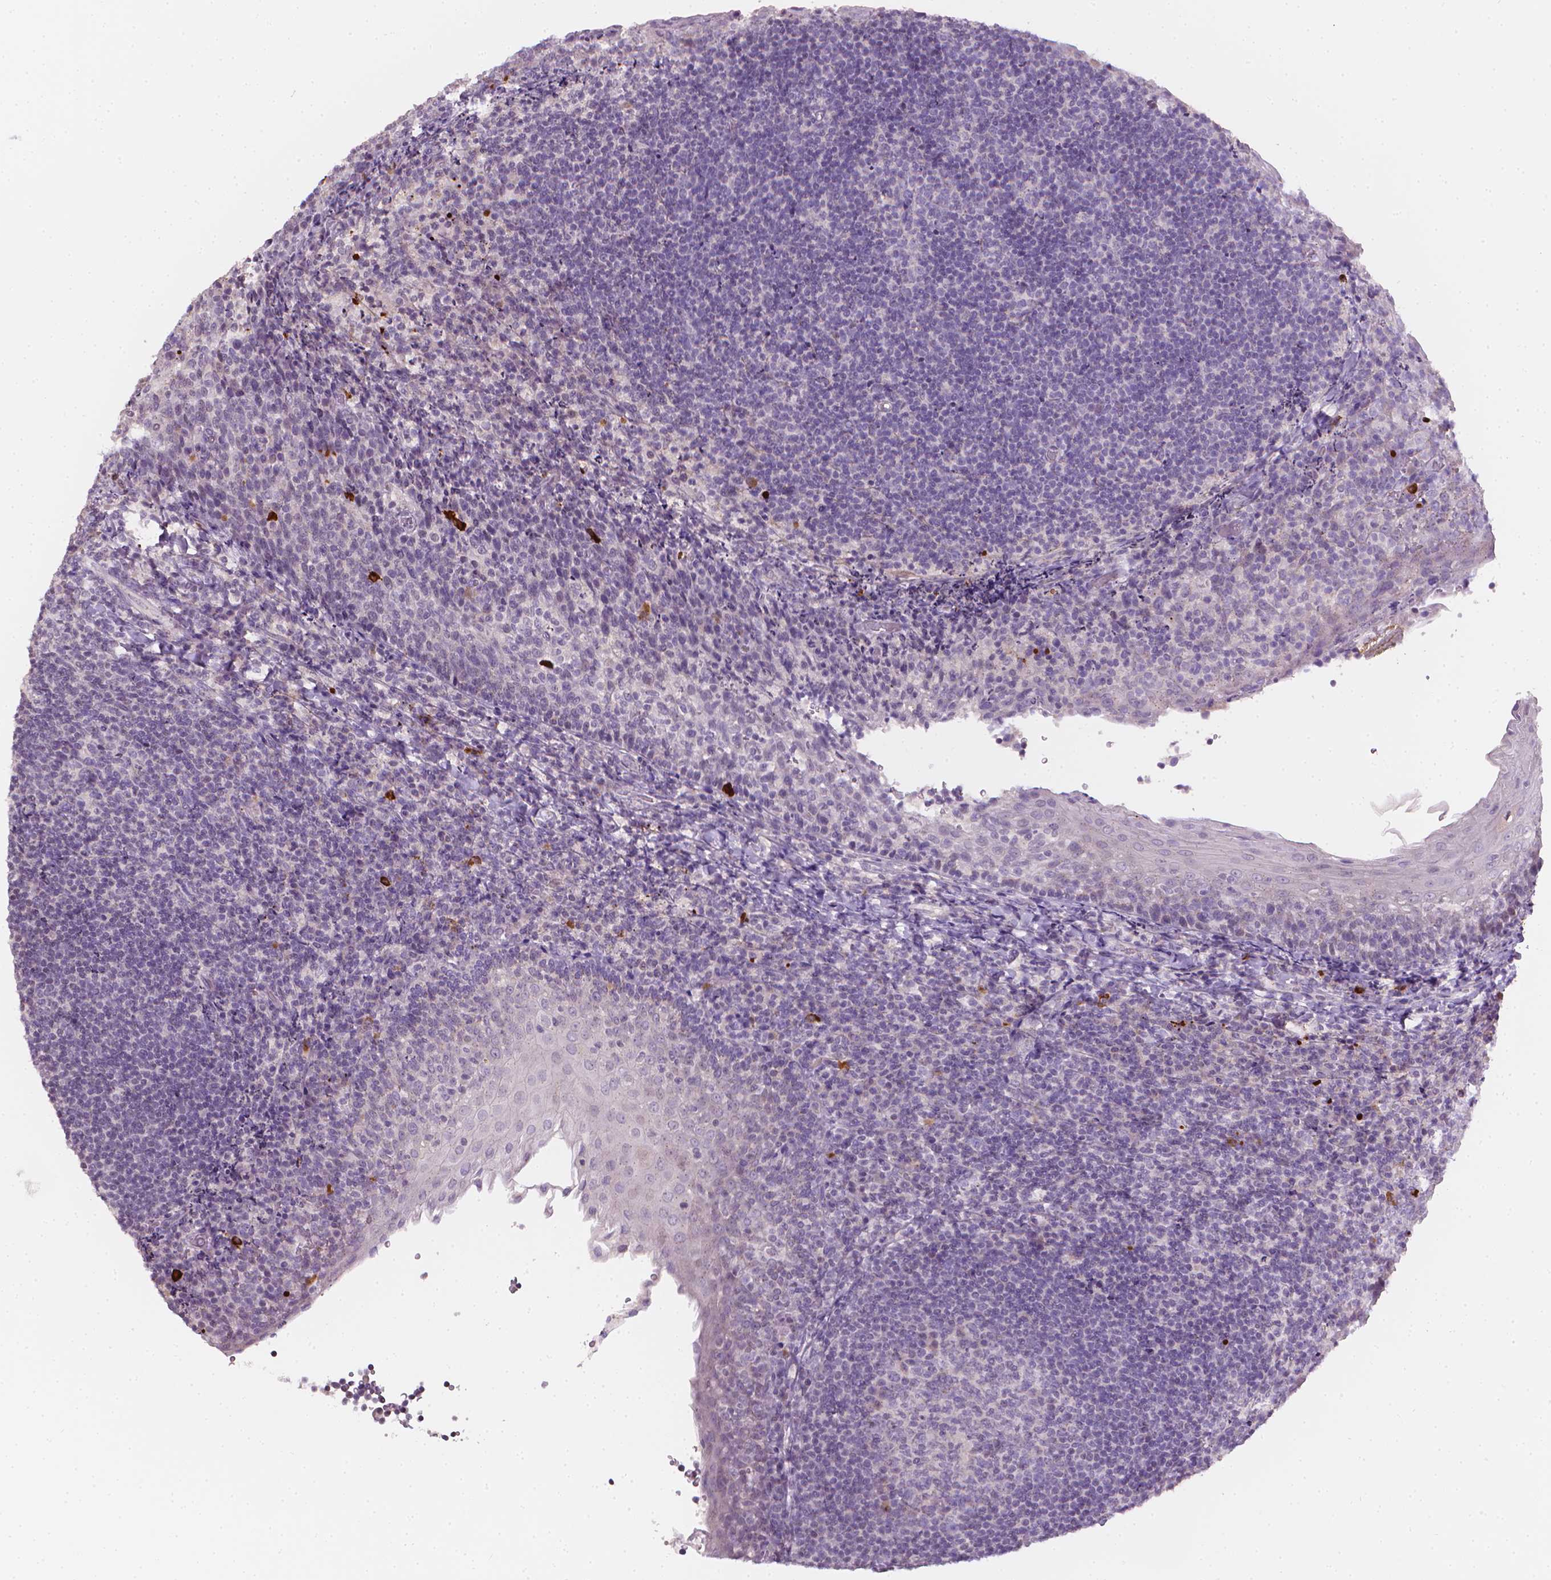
{"staining": {"intensity": "negative", "quantity": "none", "location": "none"}, "tissue": "tonsil", "cell_type": "Germinal center cells", "image_type": "normal", "snomed": [{"axis": "morphology", "description": "Normal tissue, NOS"}, {"axis": "topography", "description": "Tonsil"}], "caption": "The IHC photomicrograph has no significant expression in germinal center cells of tonsil. (Stains: DAB IHC with hematoxylin counter stain, Microscopy: brightfield microscopy at high magnification).", "gene": "NCAN", "patient": {"sex": "female", "age": 10}}